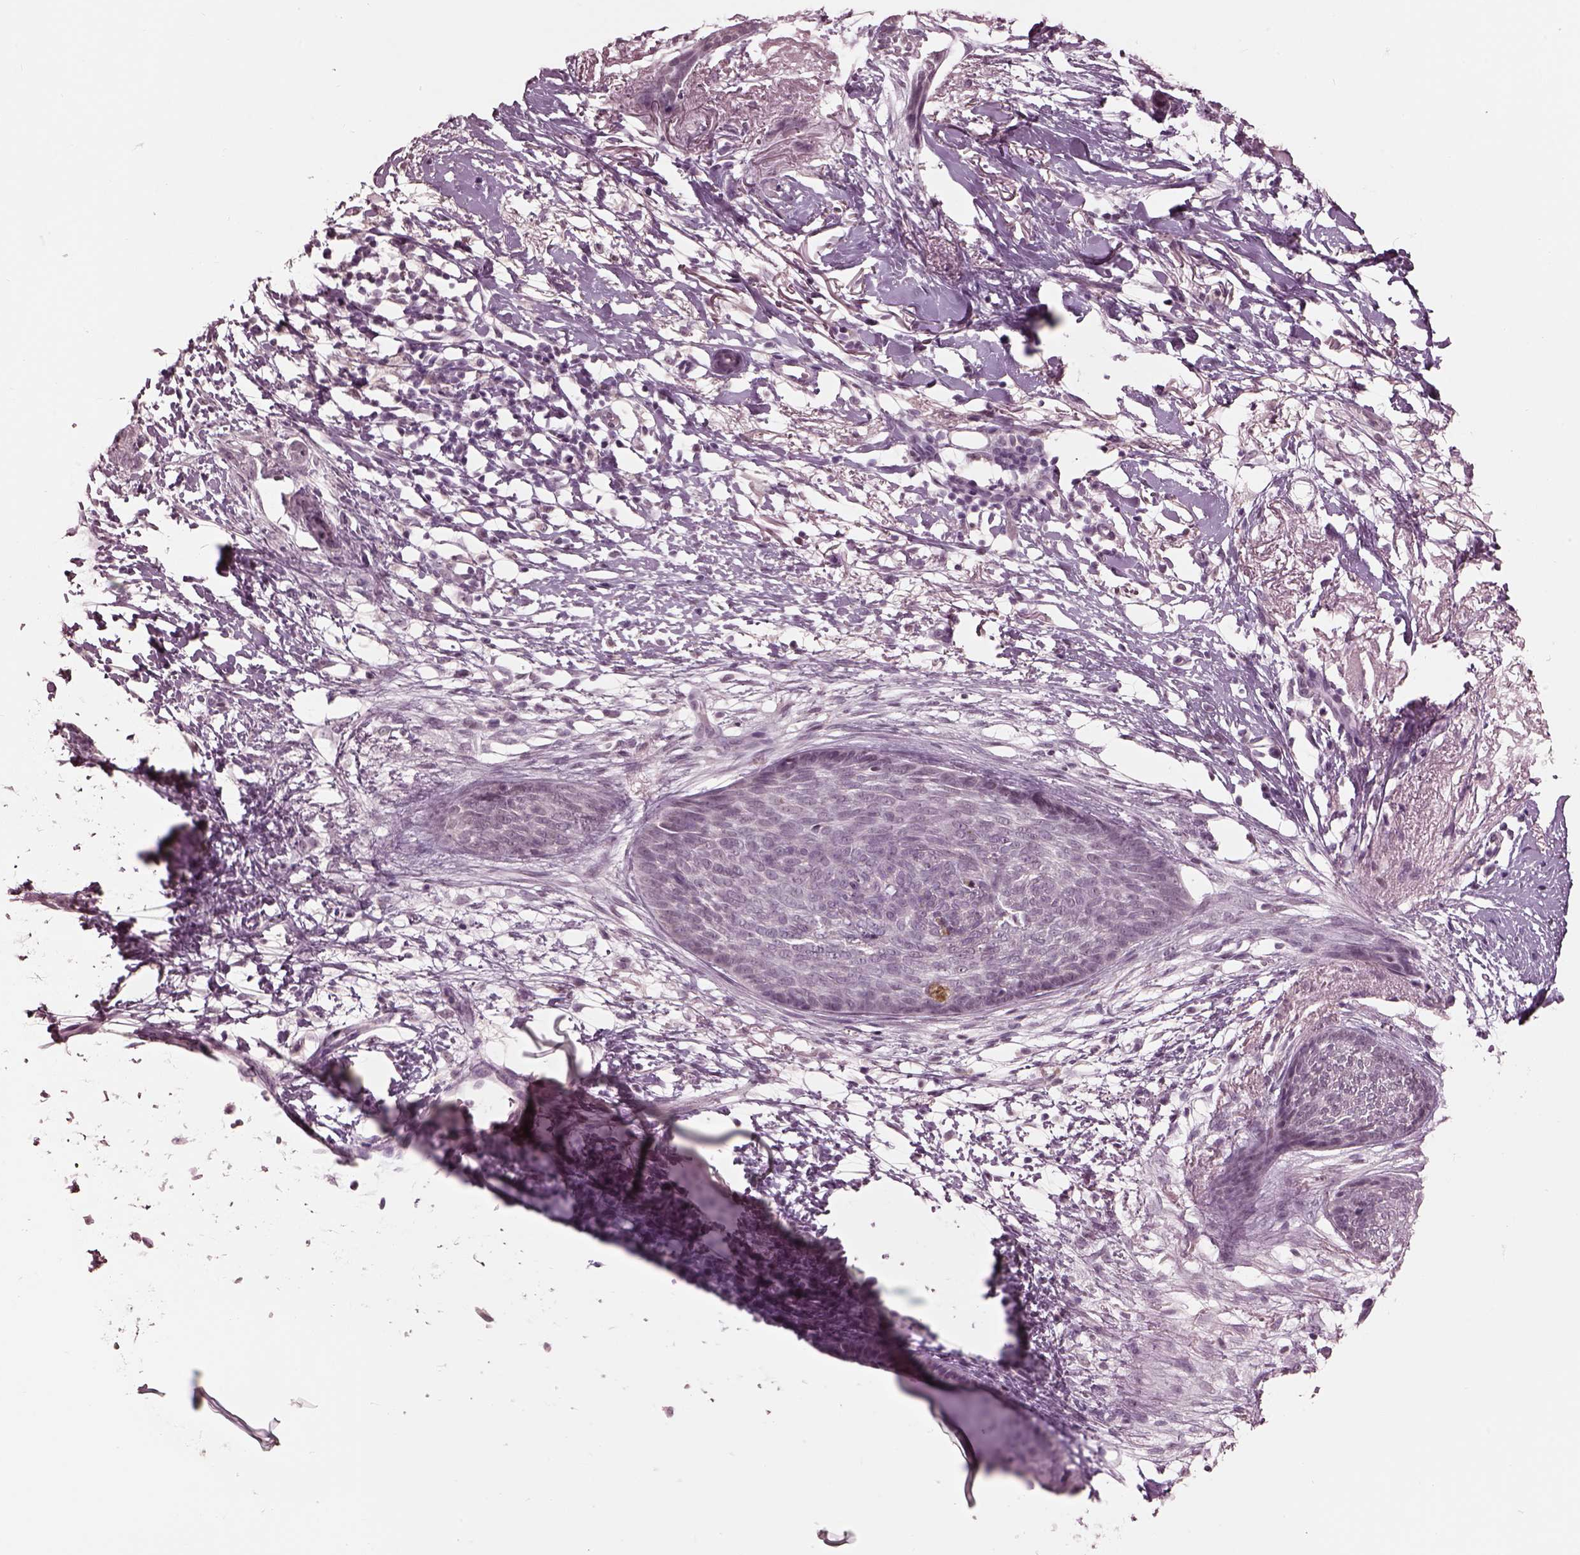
{"staining": {"intensity": "negative", "quantity": "none", "location": "none"}, "tissue": "skin cancer", "cell_type": "Tumor cells", "image_type": "cancer", "snomed": [{"axis": "morphology", "description": "Normal tissue, NOS"}, {"axis": "morphology", "description": "Basal cell carcinoma"}, {"axis": "topography", "description": "Skin"}], "caption": "Tumor cells show no significant expression in basal cell carcinoma (skin).", "gene": "GARIN4", "patient": {"sex": "male", "age": 84}}